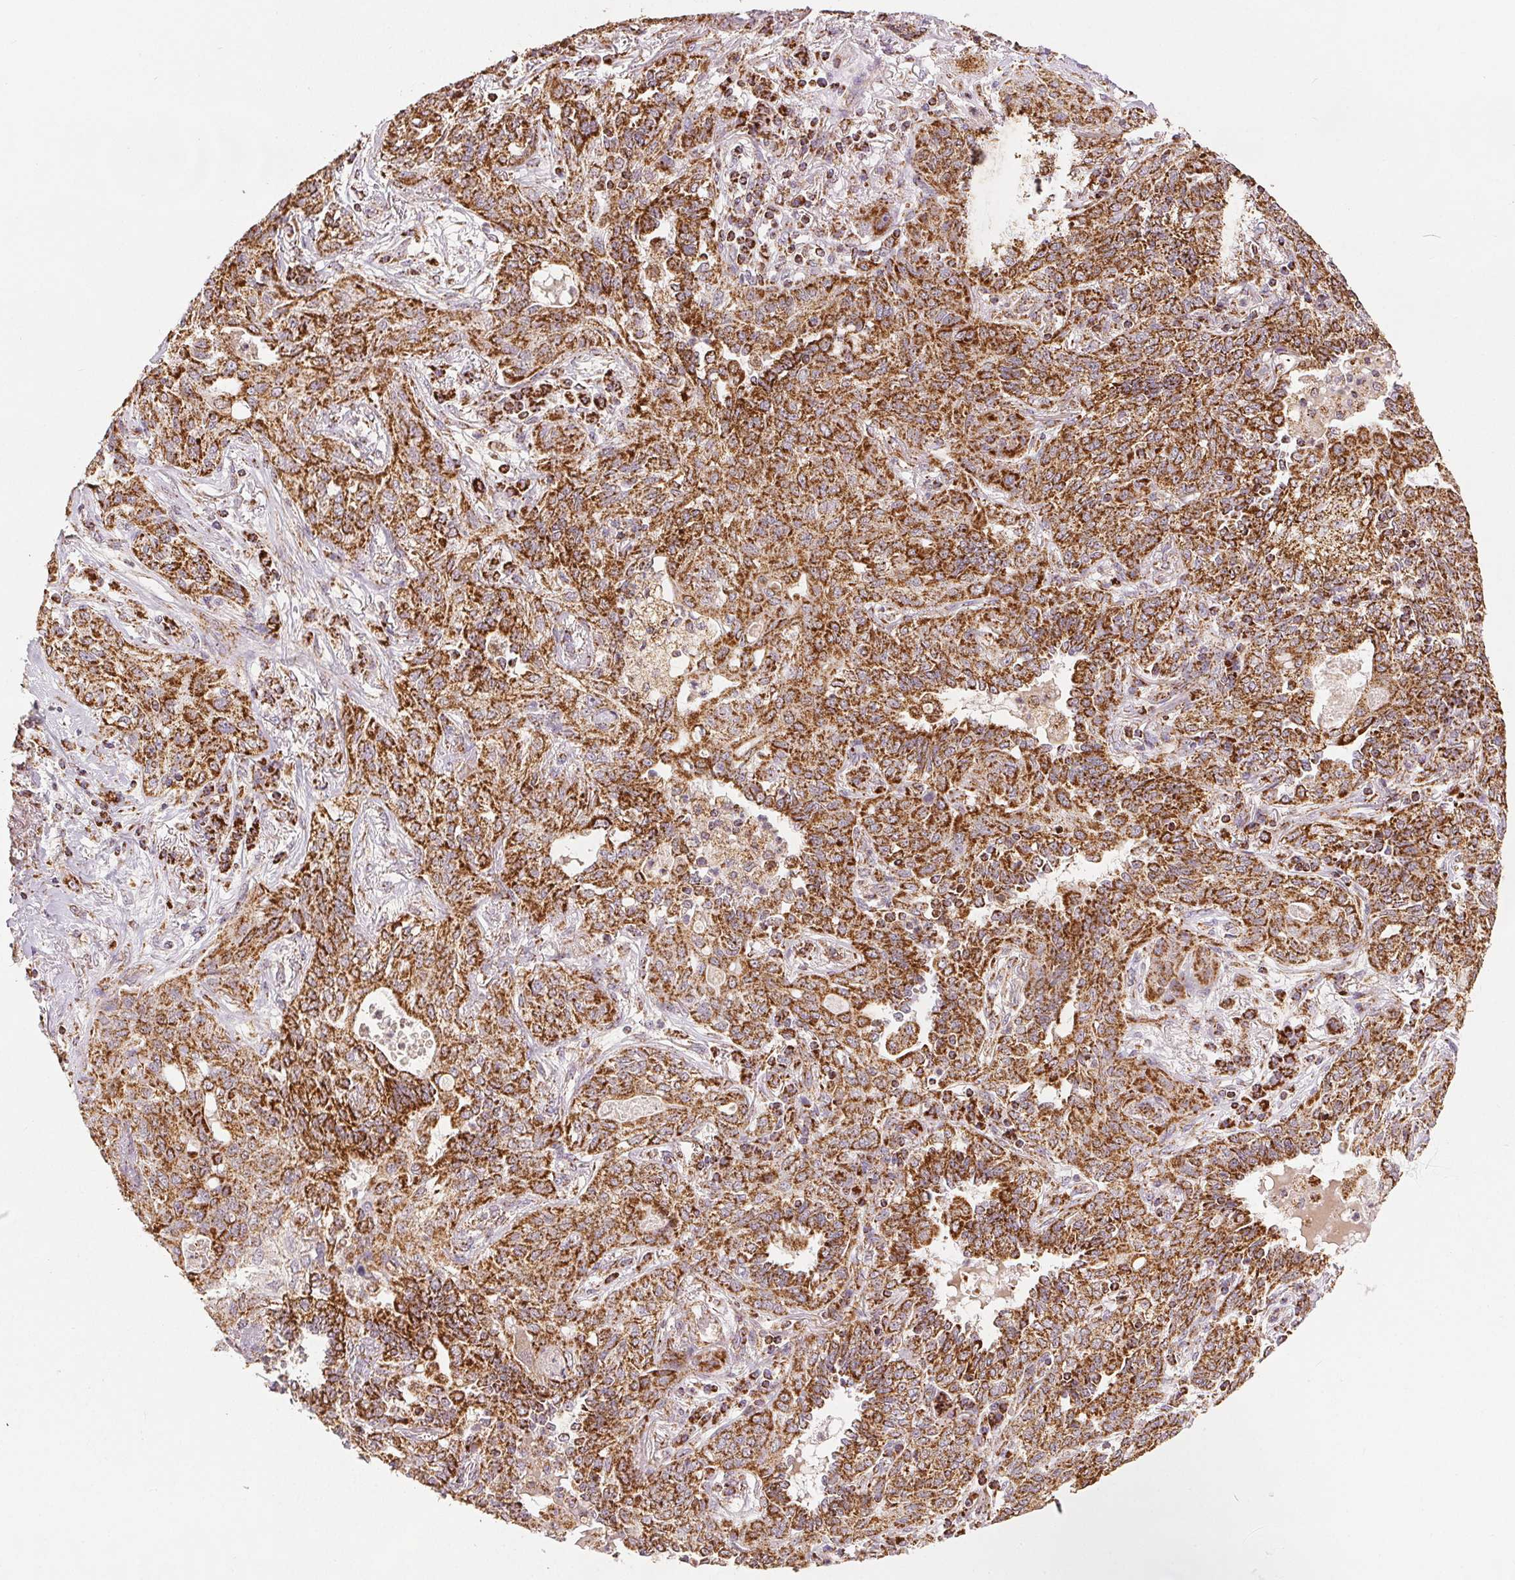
{"staining": {"intensity": "strong", "quantity": ">75%", "location": "cytoplasmic/membranous"}, "tissue": "lung cancer", "cell_type": "Tumor cells", "image_type": "cancer", "snomed": [{"axis": "morphology", "description": "Squamous cell carcinoma, NOS"}, {"axis": "topography", "description": "Lung"}], "caption": "Squamous cell carcinoma (lung) stained with a brown dye demonstrates strong cytoplasmic/membranous positive staining in about >75% of tumor cells.", "gene": "SDHB", "patient": {"sex": "female", "age": 70}}